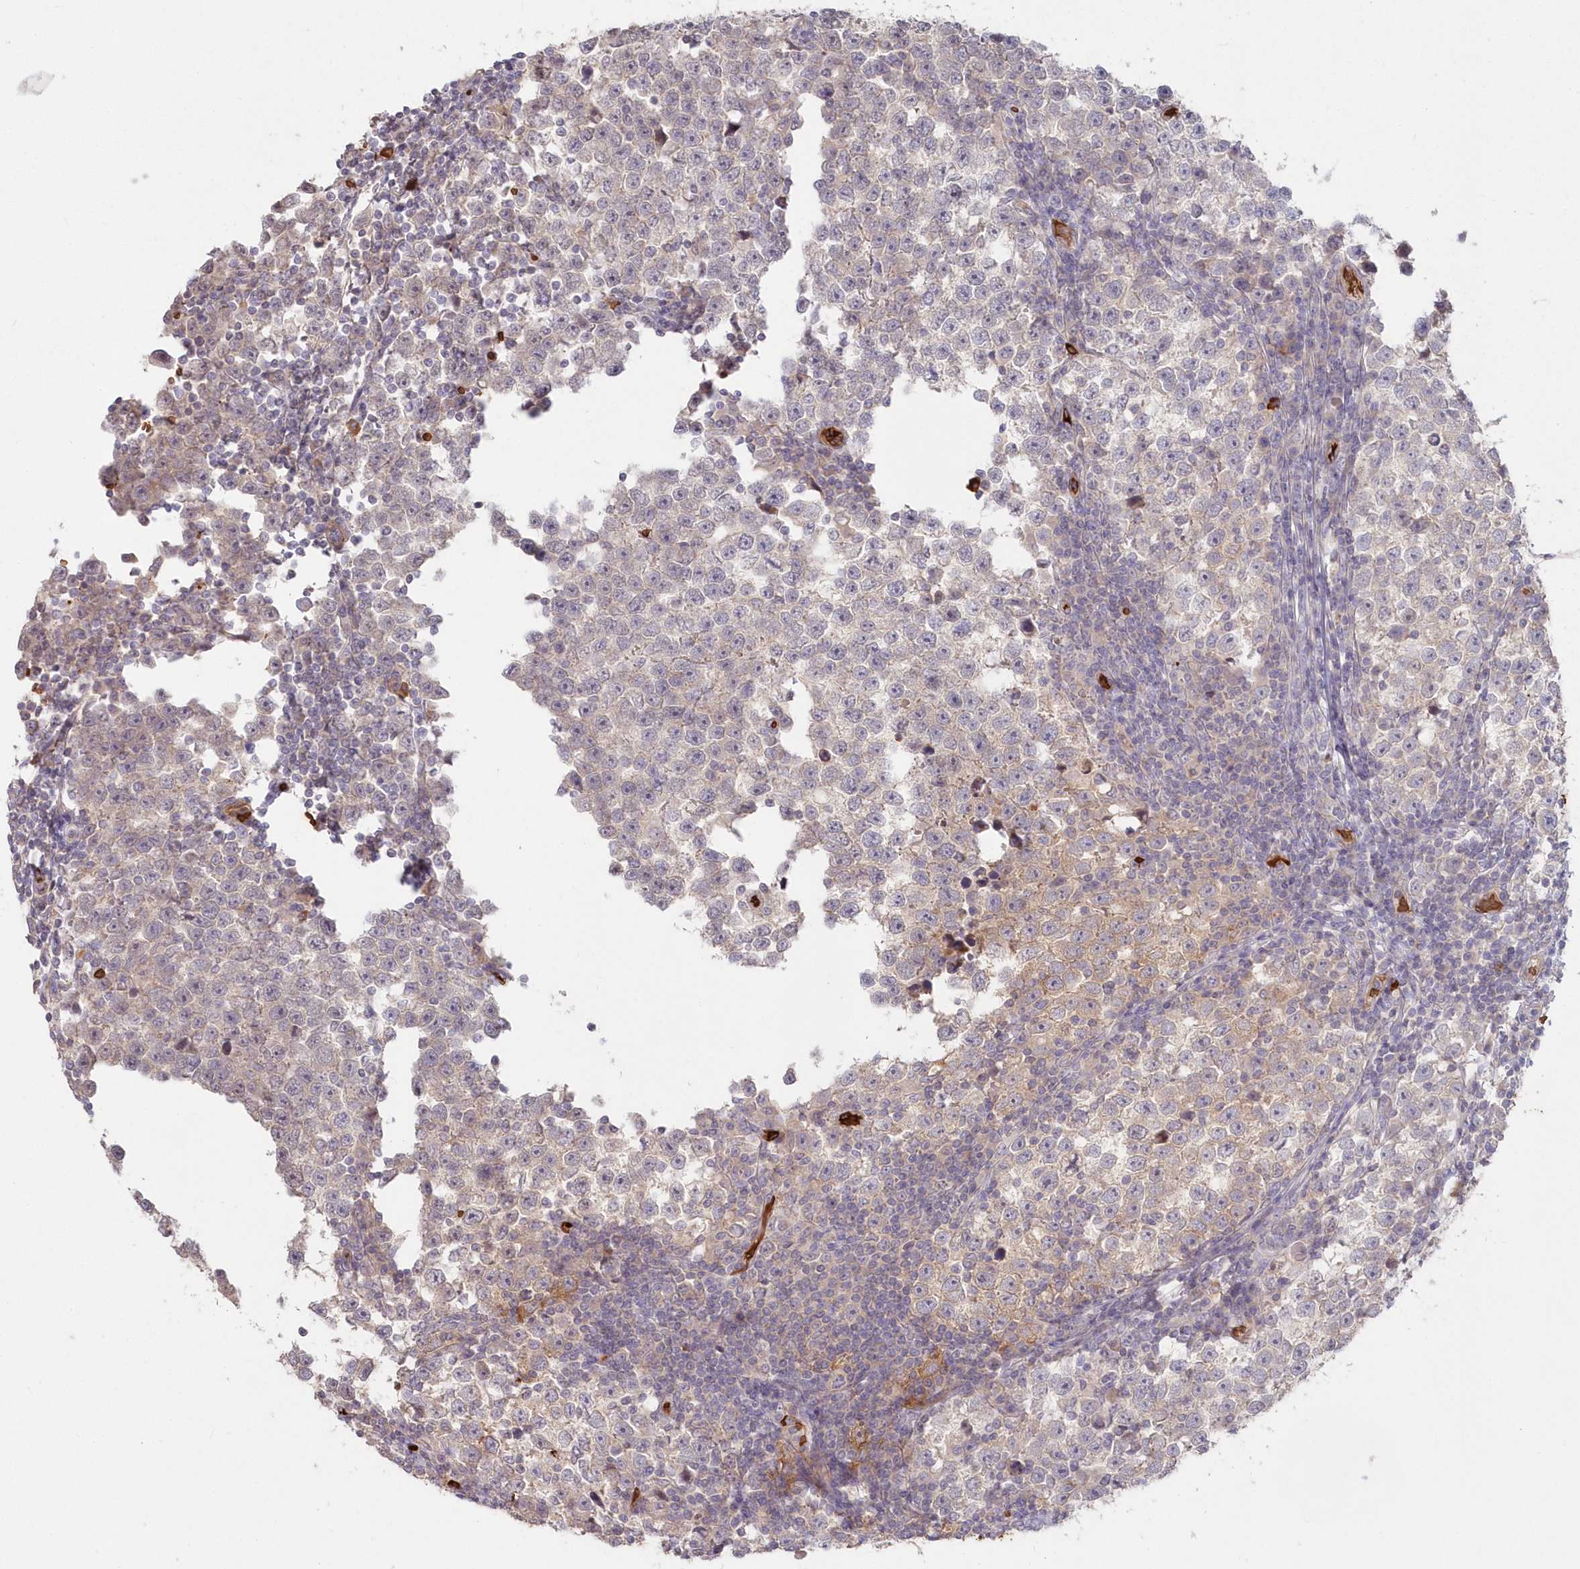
{"staining": {"intensity": "negative", "quantity": "none", "location": "none"}, "tissue": "testis cancer", "cell_type": "Tumor cells", "image_type": "cancer", "snomed": [{"axis": "morphology", "description": "Normal tissue, NOS"}, {"axis": "morphology", "description": "Seminoma, NOS"}, {"axis": "topography", "description": "Testis"}], "caption": "Testis seminoma stained for a protein using immunohistochemistry (IHC) shows no positivity tumor cells.", "gene": "SERINC1", "patient": {"sex": "male", "age": 43}}